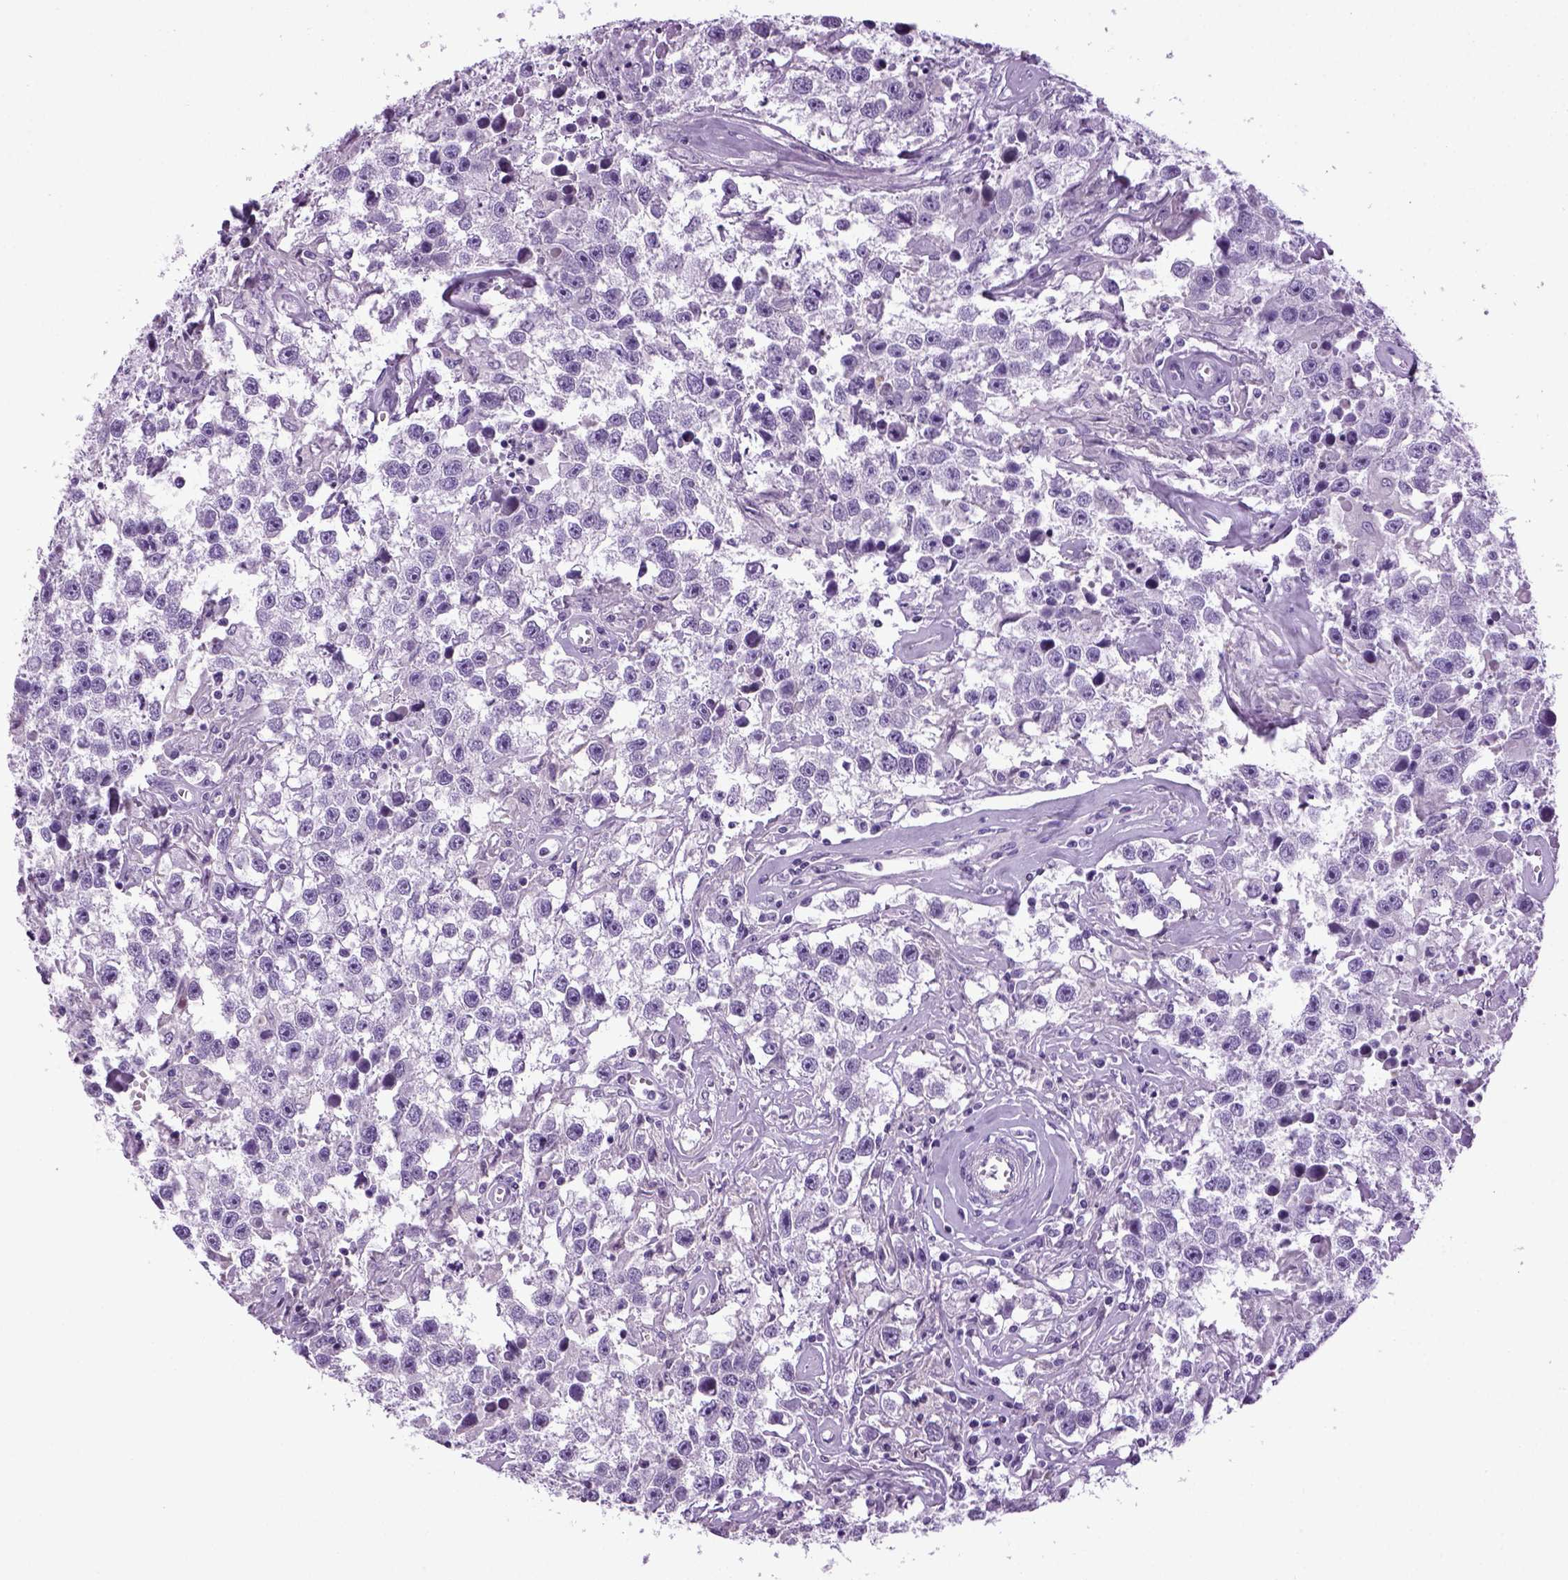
{"staining": {"intensity": "negative", "quantity": "none", "location": "none"}, "tissue": "testis cancer", "cell_type": "Tumor cells", "image_type": "cancer", "snomed": [{"axis": "morphology", "description": "Seminoma, NOS"}, {"axis": "topography", "description": "Testis"}], "caption": "Immunohistochemistry of human testis cancer (seminoma) displays no expression in tumor cells.", "gene": "HMCN2", "patient": {"sex": "male", "age": 43}}